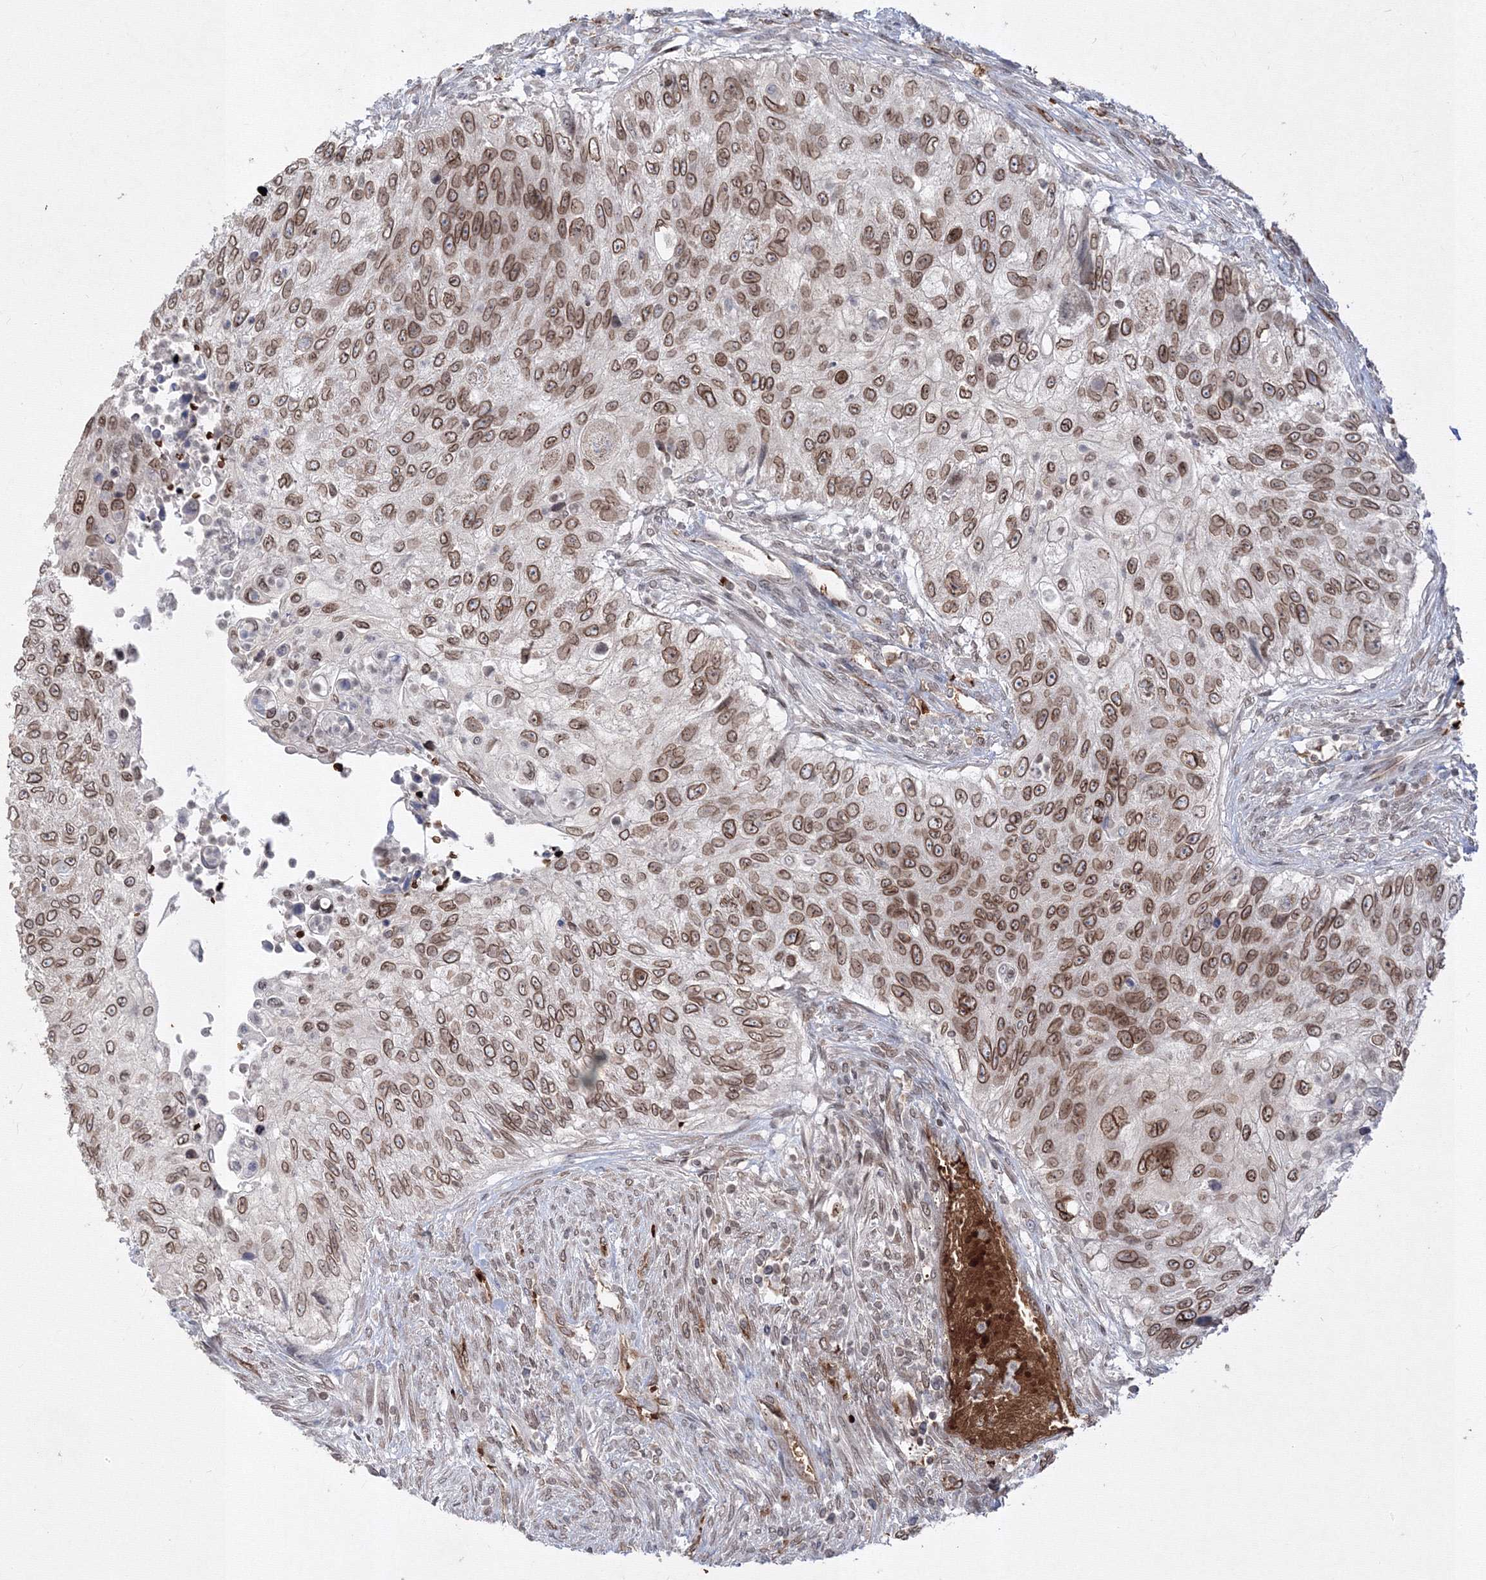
{"staining": {"intensity": "moderate", "quantity": ">75%", "location": "cytoplasmic/membranous,nuclear"}, "tissue": "urothelial cancer", "cell_type": "Tumor cells", "image_type": "cancer", "snomed": [{"axis": "morphology", "description": "Urothelial carcinoma, High grade"}, {"axis": "topography", "description": "Urinary bladder"}], "caption": "The immunohistochemical stain highlights moderate cytoplasmic/membranous and nuclear staining in tumor cells of urothelial cancer tissue.", "gene": "DNAJB2", "patient": {"sex": "female", "age": 60}}